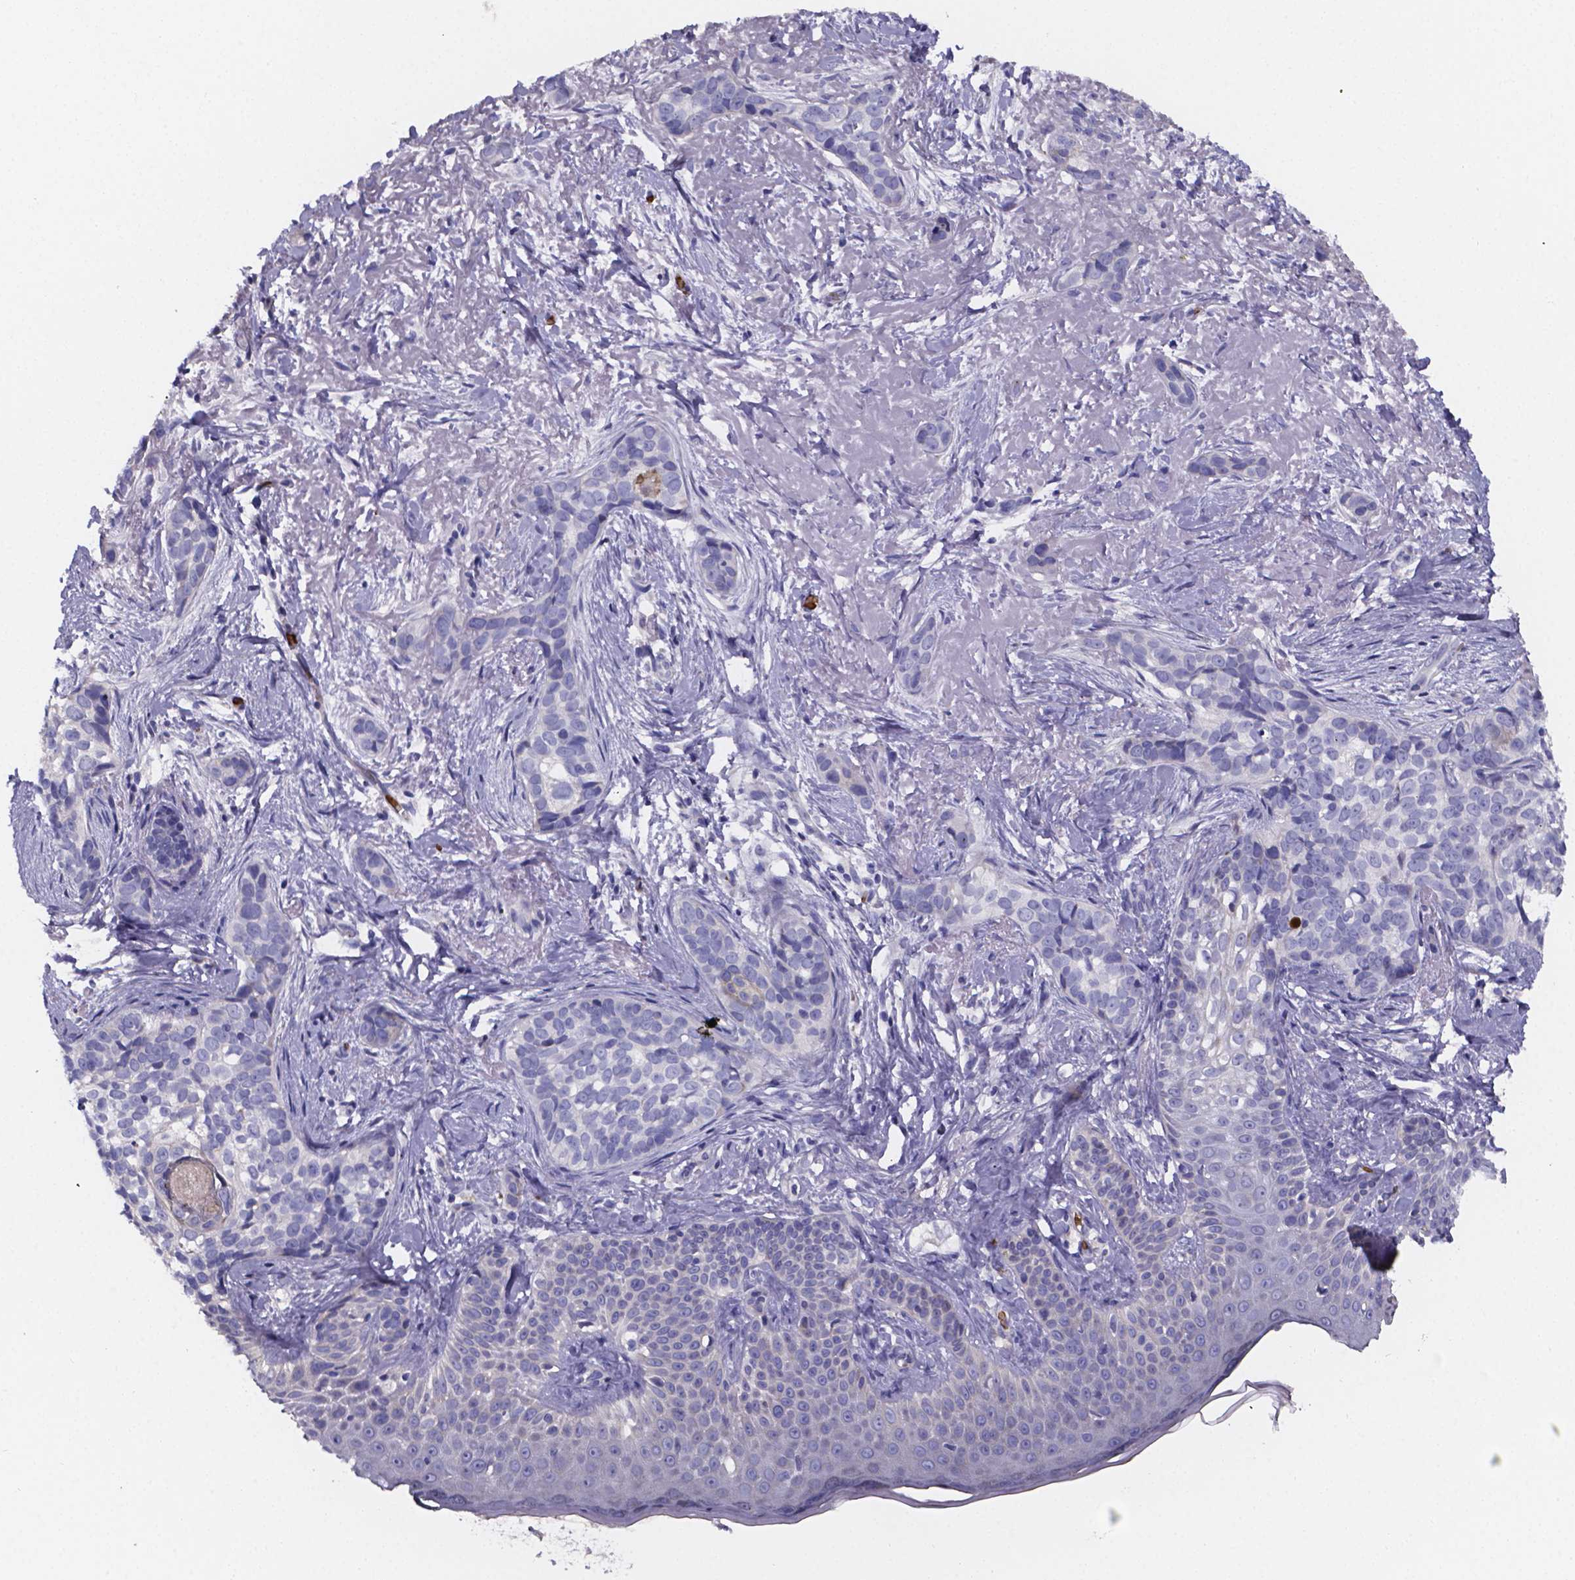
{"staining": {"intensity": "negative", "quantity": "none", "location": "none"}, "tissue": "skin cancer", "cell_type": "Tumor cells", "image_type": "cancer", "snomed": [{"axis": "morphology", "description": "Basal cell carcinoma"}, {"axis": "topography", "description": "Skin"}], "caption": "IHC image of neoplastic tissue: skin cancer stained with DAB displays no significant protein positivity in tumor cells.", "gene": "GABRA3", "patient": {"sex": "male", "age": 87}}